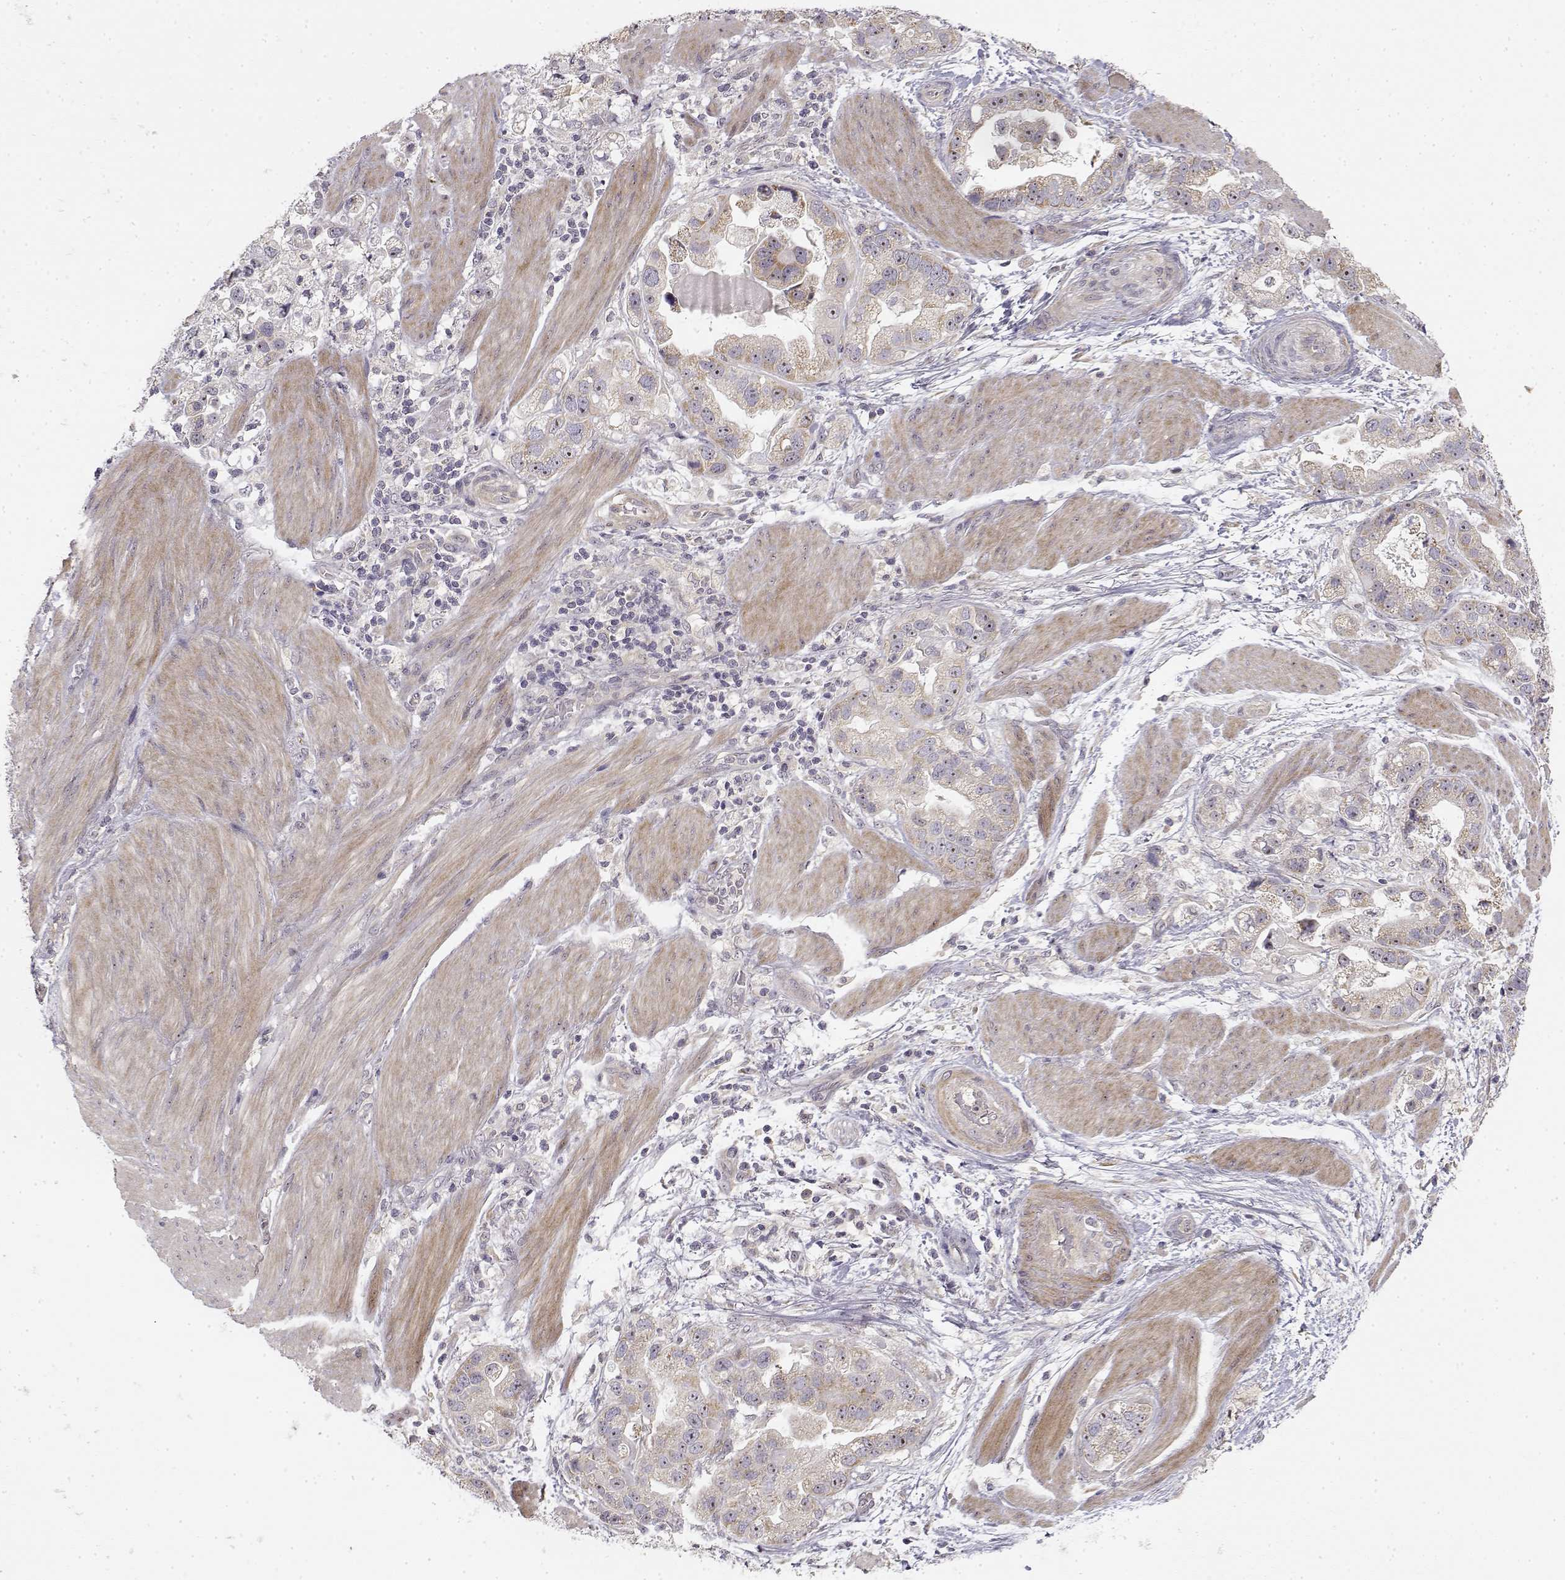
{"staining": {"intensity": "weak", "quantity": ">75%", "location": "cytoplasmic/membranous"}, "tissue": "stomach cancer", "cell_type": "Tumor cells", "image_type": "cancer", "snomed": [{"axis": "morphology", "description": "Adenocarcinoma, NOS"}, {"axis": "topography", "description": "Stomach"}], "caption": "Immunohistochemical staining of adenocarcinoma (stomach) displays low levels of weak cytoplasmic/membranous staining in about >75% of tumor cells. The staining was performed using DAB (3,3'-diaminobenzidine), with brown indicating positive protein expression. Nuclei are stained blue with hematoxylin.", "gene": "MED12L", "patient": {"sex": "male", "age": 59}}